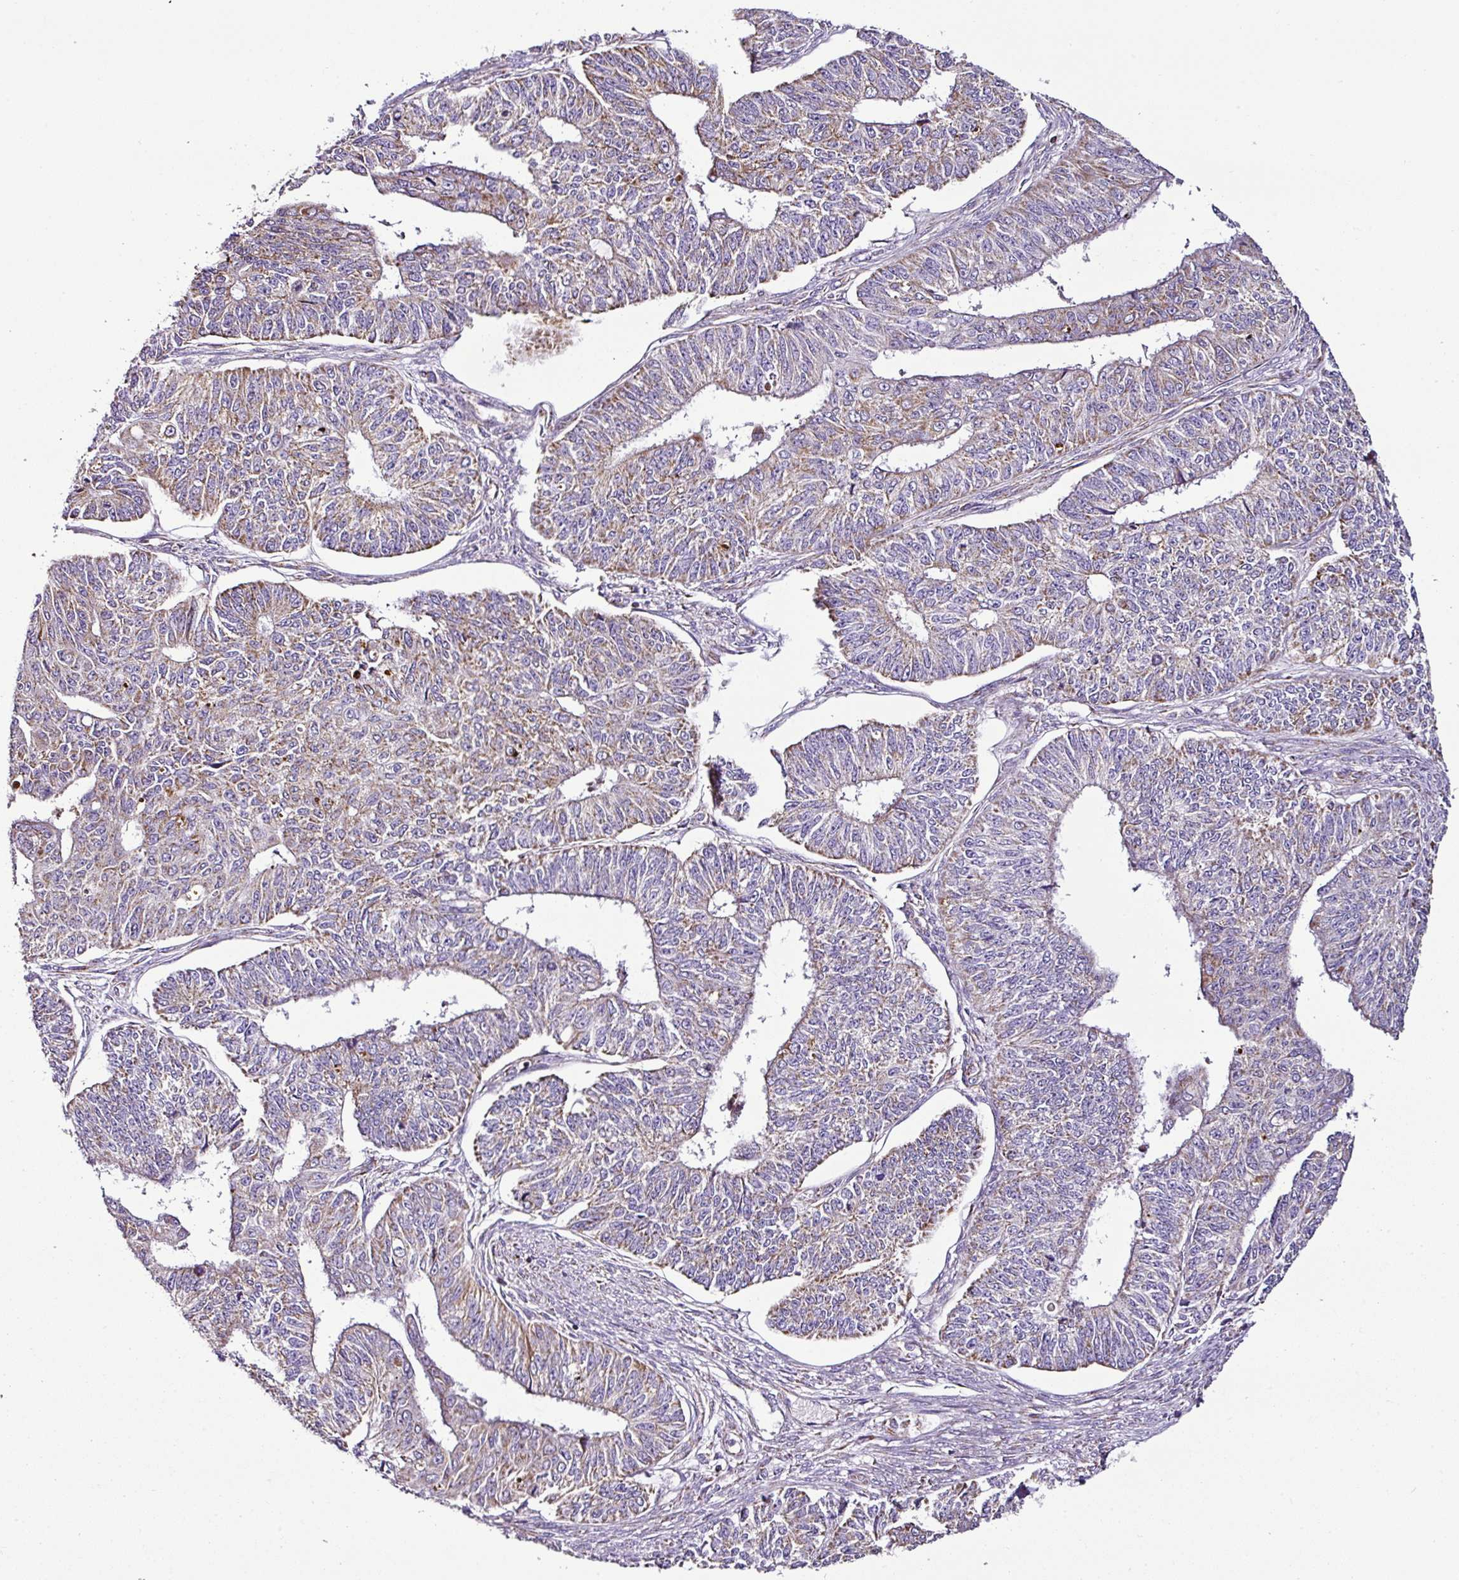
{"staining": {"intensity": "weak", "quantity": "25%-75%", "location": "cytoplasmic/membranous"}, "tissue": "endometrial cancer", "cell_type": "Tumor cells", "image_type": "cancer", "snomed": [{"axis": "morphology", "description": "Adenocarcinoma, NOS"}, {"axis": "topography", "description": "Endometrium"}], "caption": "The photomicrograph reveals a brown stain indicating the presence of a protein in the cytoplasmic/membranous of tumor cells in endometrial cancer.", "gene": "DPAGT1", "patient": {"sex": "female", "age": 32}}